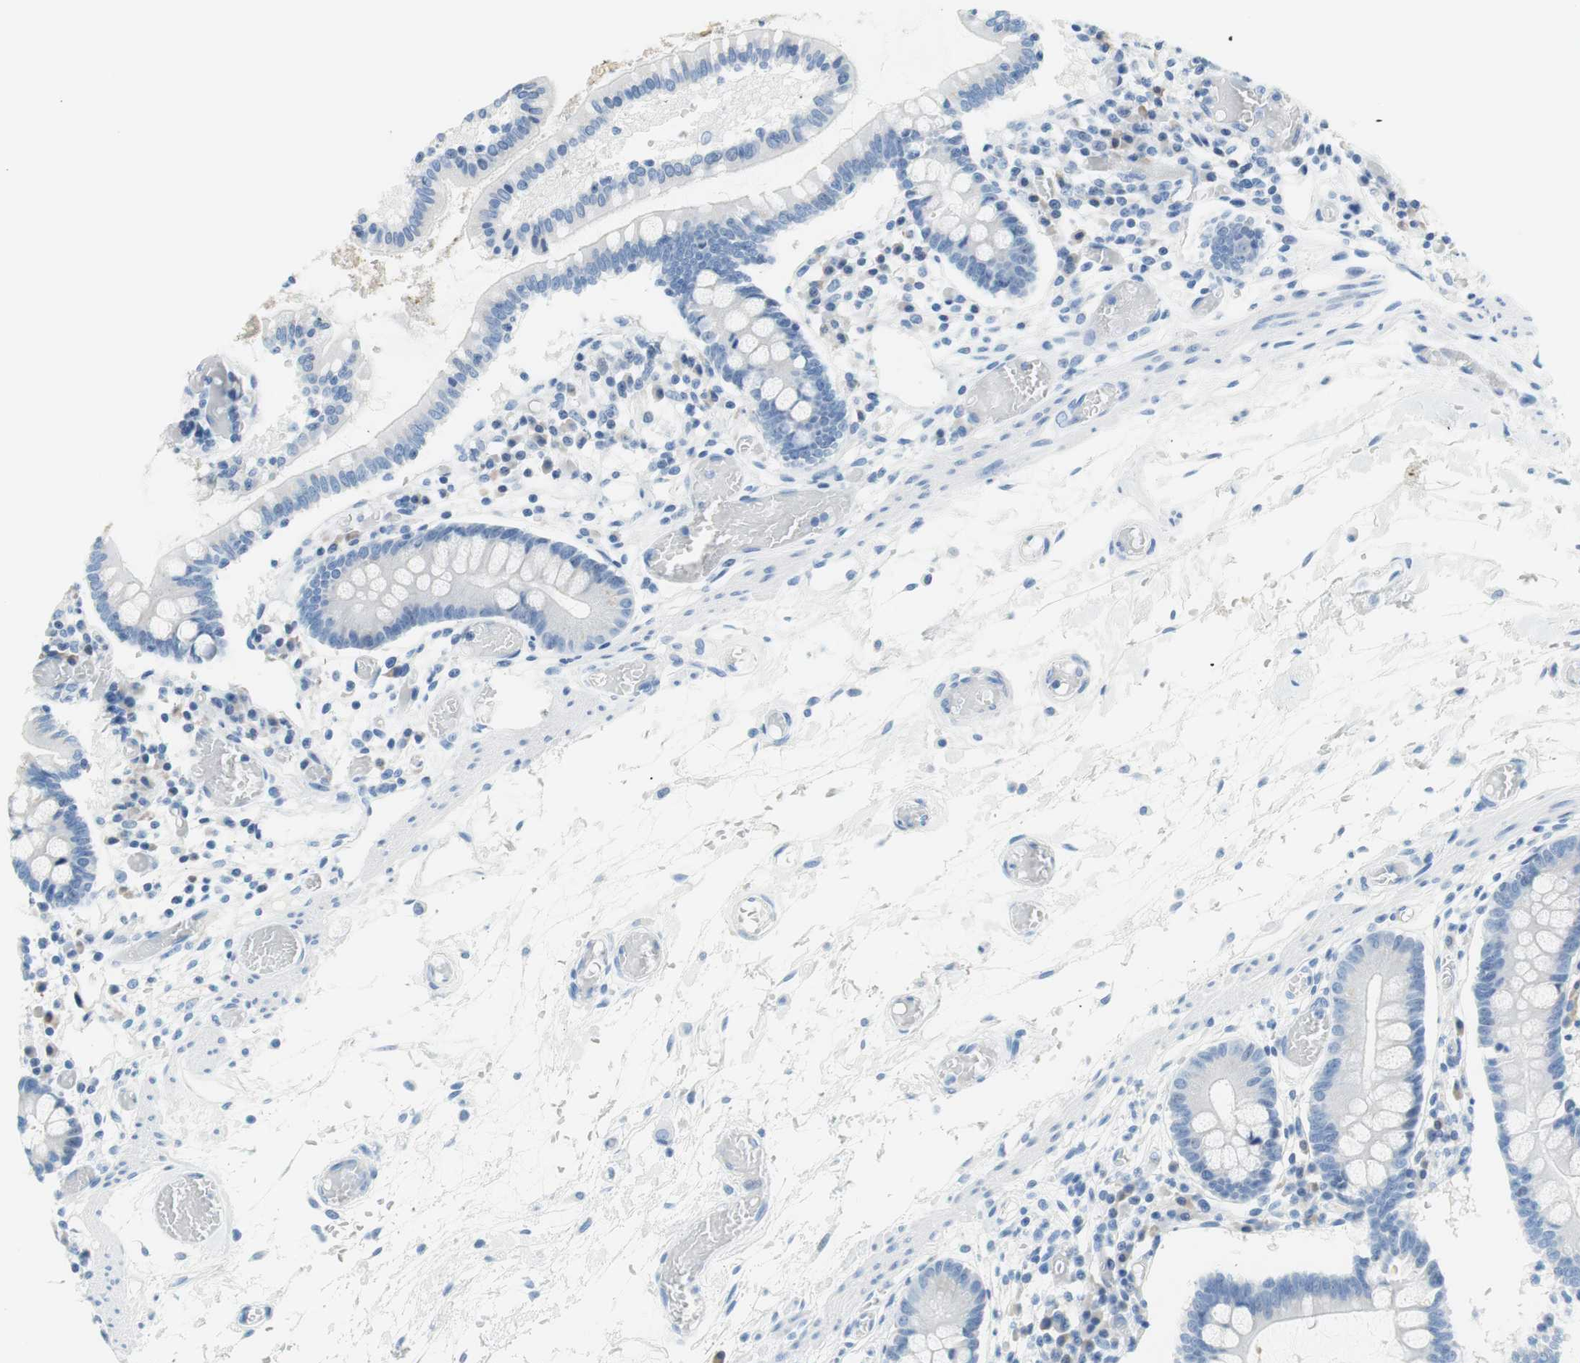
{"staining": {"intensity": "negative", "quantity": "none", "location": "none"}, "tissue": "small intestine", "cell_type": "Glandular cells", "image_type": "normal", "snomed": [{"axis": "morphology", "description": "Normal tissue, NOS"}, {"axis": "topography", "description": "Small intestine"}], "caption": "The photomicrograph shows no significant positivity in glandular cells of small intestine. (Stains: DAB (3,3'-diaminobenzidine) immunohistochemistry (IHC) with hematoxylin counter stain, Microscopy: brightfield microscopy at high magnification).", "gene": "MYH1", "patient": {"sex": "female", "age": 61}}